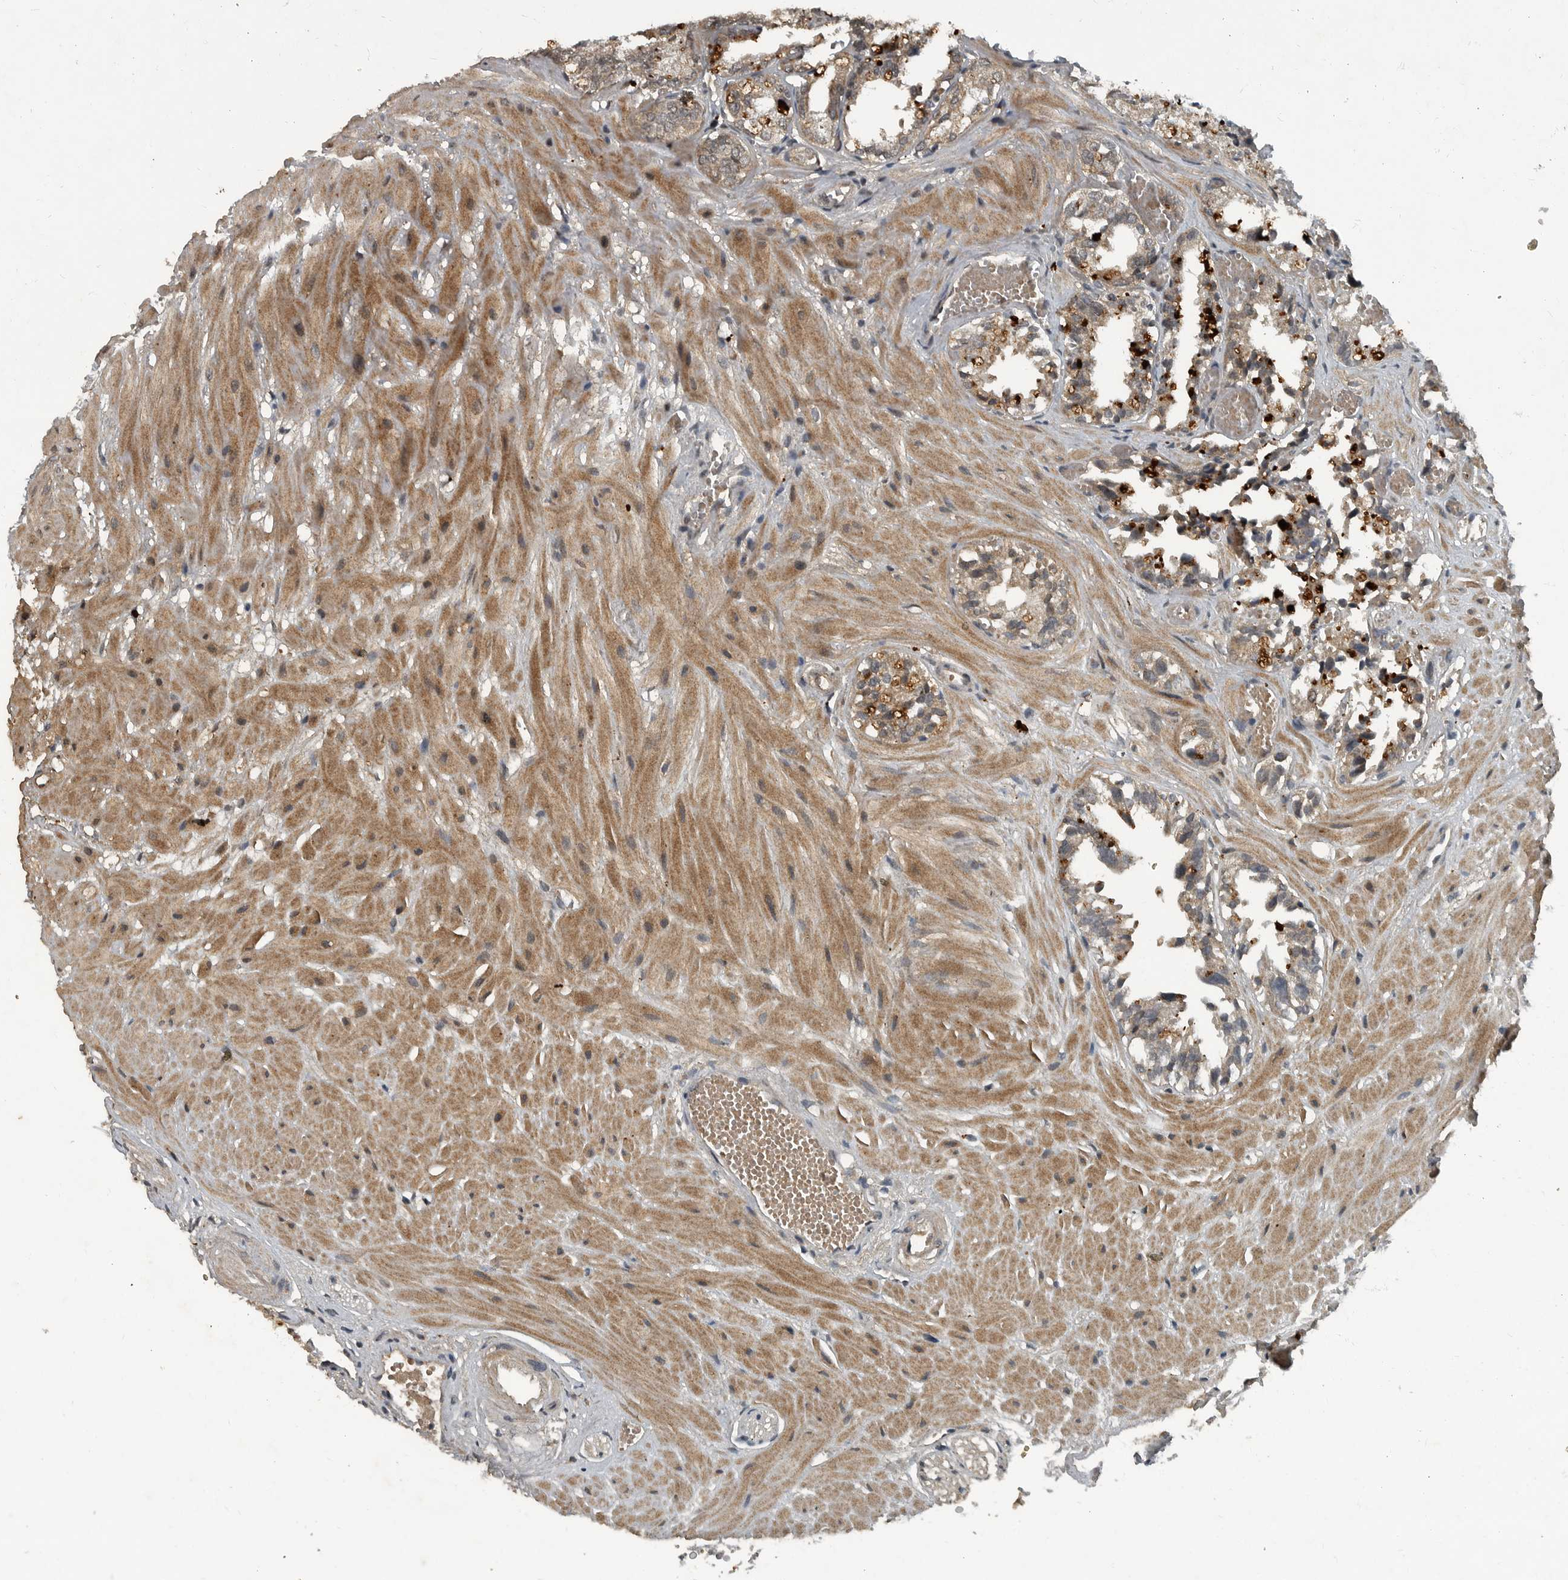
{"staining": {"intensity": "moderate", "quantity": "25%-75%", "location": "cytoplasmic/membranous"}, "tissue": "seminal vesicle", "cell_type": "Glandular cells", "image_type": "normal", "snomed": [{"axis": "morphology", "description": "Normal tissue, NOS"}, {"axis": "topography", "description": "Prostate"}, {"axis": "topography", "description": "Seminal veicle"}], "caption": "Approximately 25%-75% of glandular cells in unremarkable seminal vesicle exhibit moderate cytoplasmic/membranous protein expression as visualized by brown immunohistochemical staining.", "gene": "FOXO1", "patient": {"sex": "male", "age": 51}}